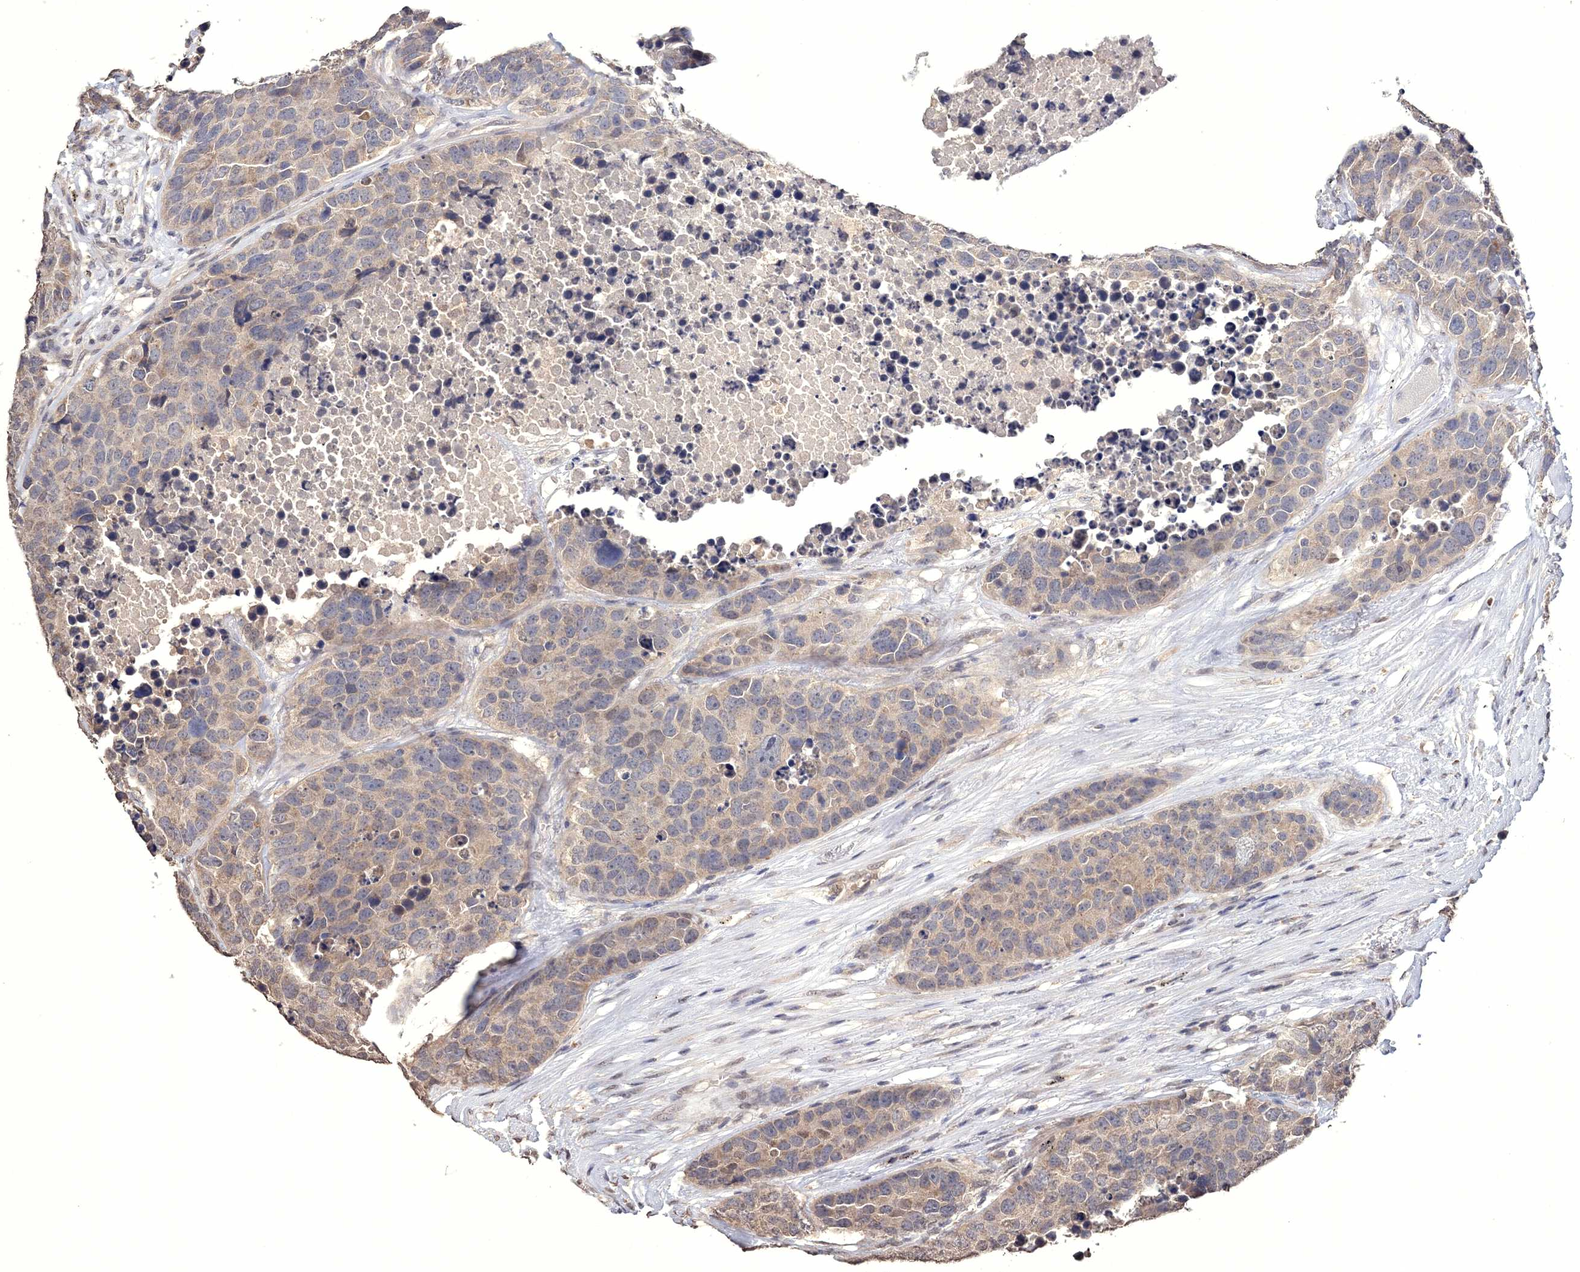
{"staining": {"intensity": "weak", "quantity": "25%-75%", "location": "cytoplasmic/membranous"}, "tissue": "carcinoid", "cell_type": "Tumor cells", "image_type": "cancer", "snomed": [{"axis": "morphology", "description": "Carcinoid, malignant, NOS"}, {"axis": "topography", "description": "Lung"}], "caption": "There is low levels of weak cytoplasmic/membranous positivity in tumor cells of carcinoid (malignant), as demonstrated by immunohistochemical staining (brown color).", "gene": "GPN1", "patient": {"sex": "male", "age": 60}}